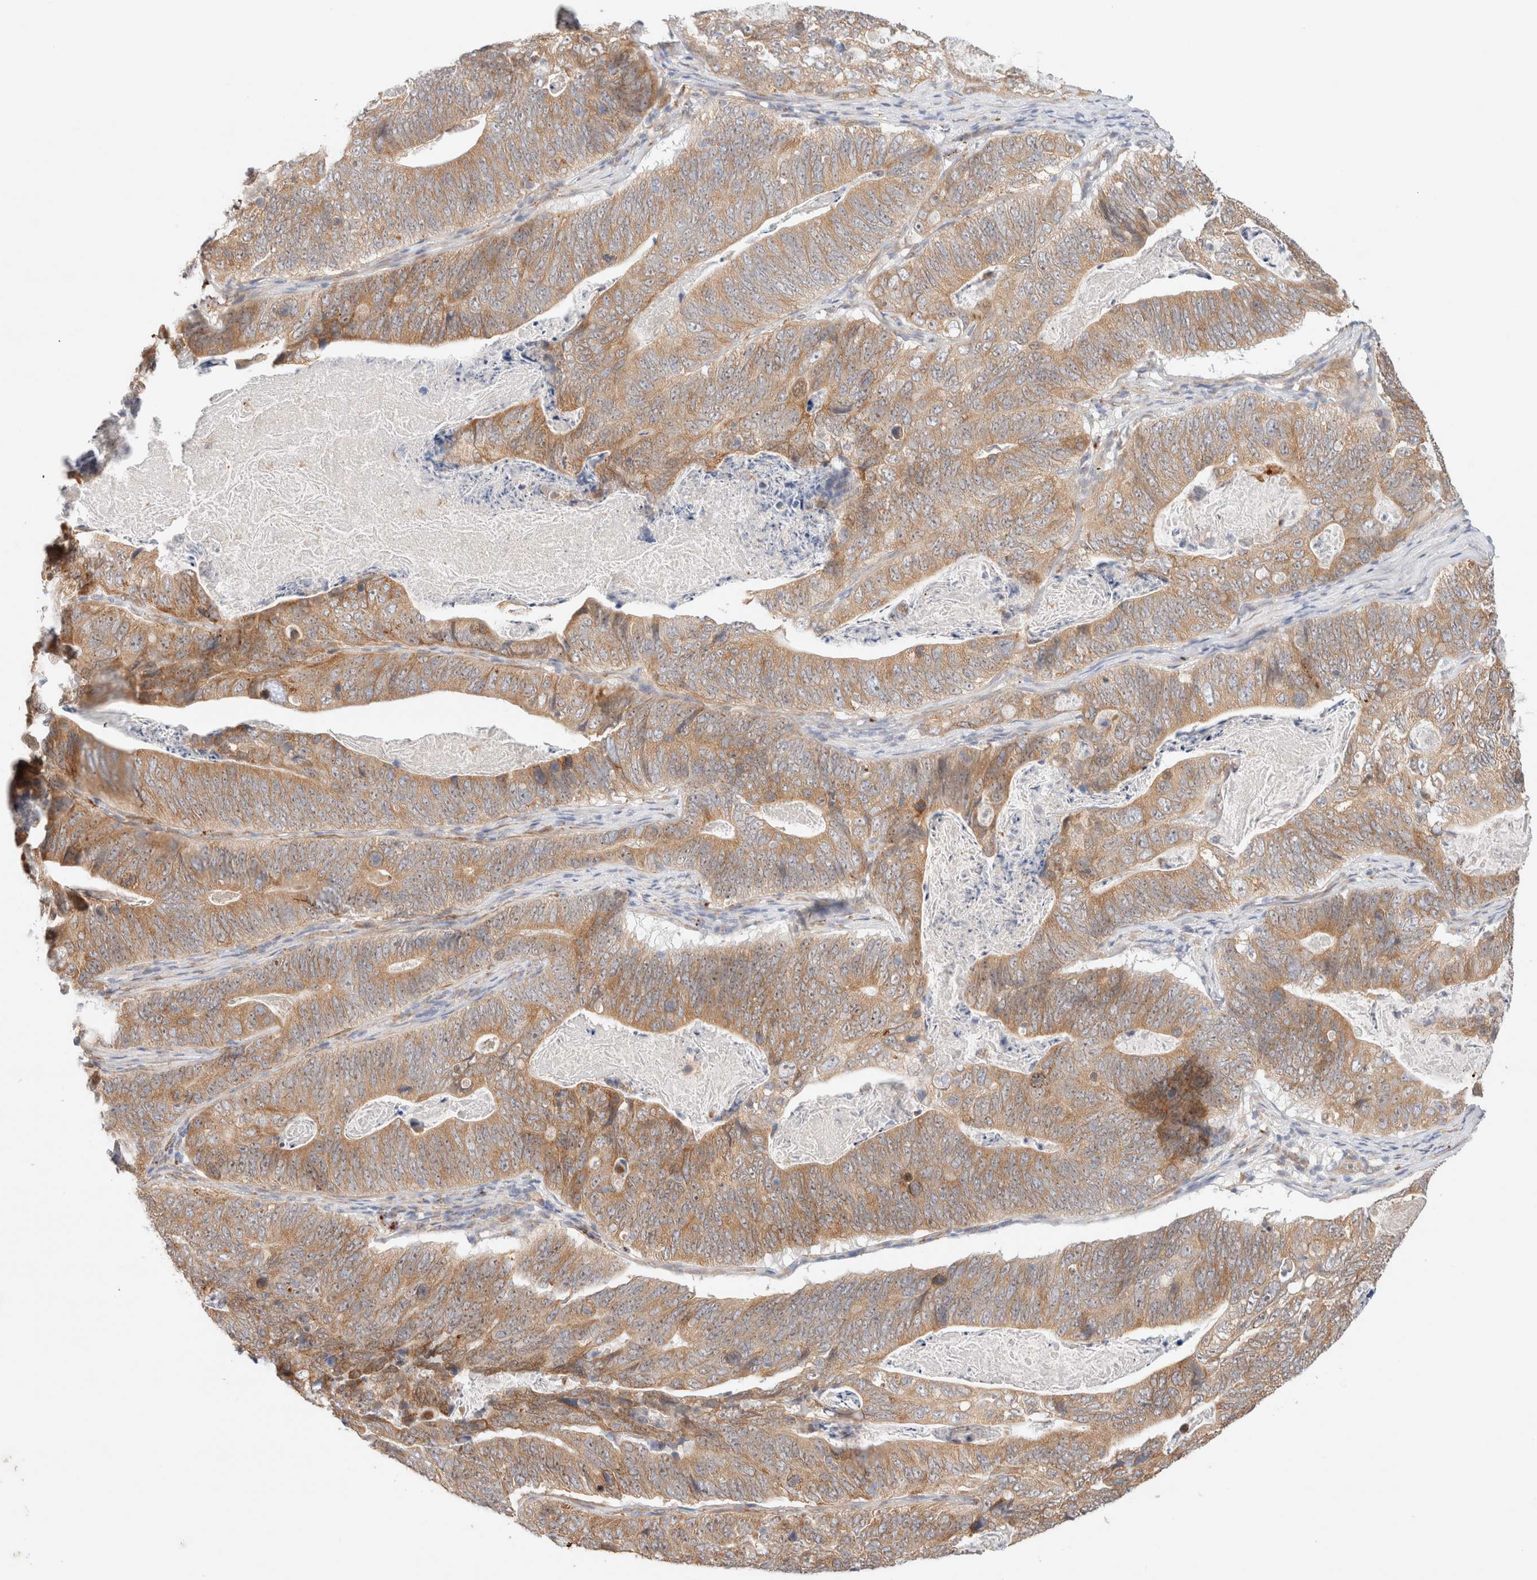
{"staining": {"intensity": "moderate", "quantity": ">75%", "location": "cytoplasmic/membranous,nuclear"}, "tissue": "stomach cancer", "cell_type": "Tumor cells", "image_type": "cancer", "snomed": [{"axis": "morphology", "description": "Normal tissue, NOS"}, {"axis": "morphology", "description": "Adenocarcinoma, NOS"}, {"axis": "topography", "description": "Stomach"}], "caption": "Immunohistochemistry (IHC) photomicrograph of neoplastic tissue: human adenocarcinoma (stomach) stained using immunohistochemistry (IHC) displays medium levels of moderate protein expression localized specifically in the cytoplasmic/membranous and nuclear of tumor cells, appearing as a cytoplasmic/membranous and nuclear brown color.", "gene": "RRP15", "patient": {"sex": "female", "age": 89}}